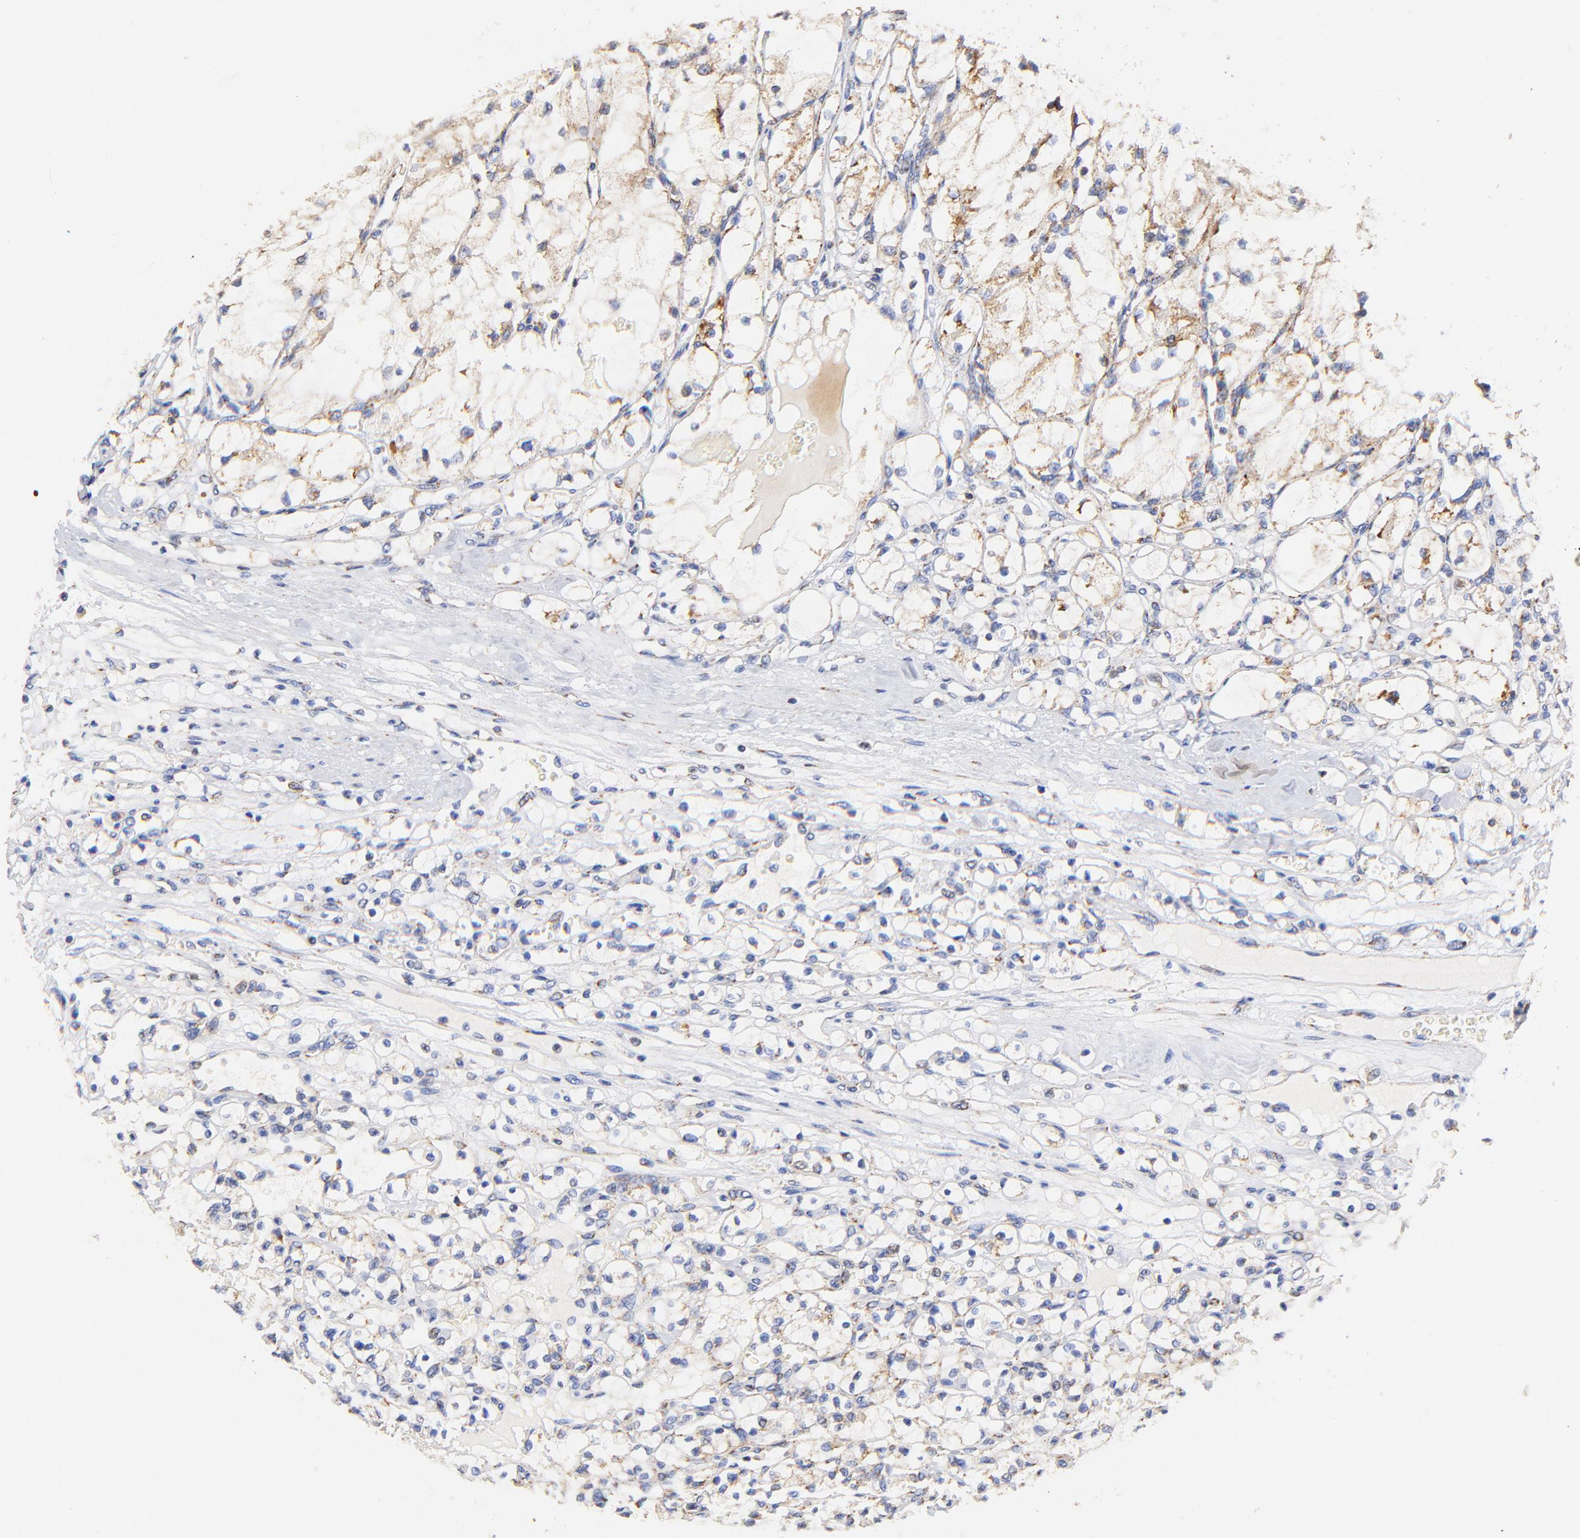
{"staining": {"intensity": "moderate", "quantity": "25%-75%", "location": "cytoplasmic/membranous"}, "tissue": "renal cancer", "cell_type": "Tumor cells", "image_type": "cancer", "snomed": [{"axis": "morphology", "description": "Adenocarcinoma, NOS"}, {"axis": "topography", "description": "Kidney"}], "caption": "Renal adenocarcinoma was stained to show a protein in brown. There is medium levels of moderate cytoplasmic/membranous expression in about 25%-75% of tumor cells.", "gene": "ATP5F1D", "patient": {"sex": "male", "age": 61}}